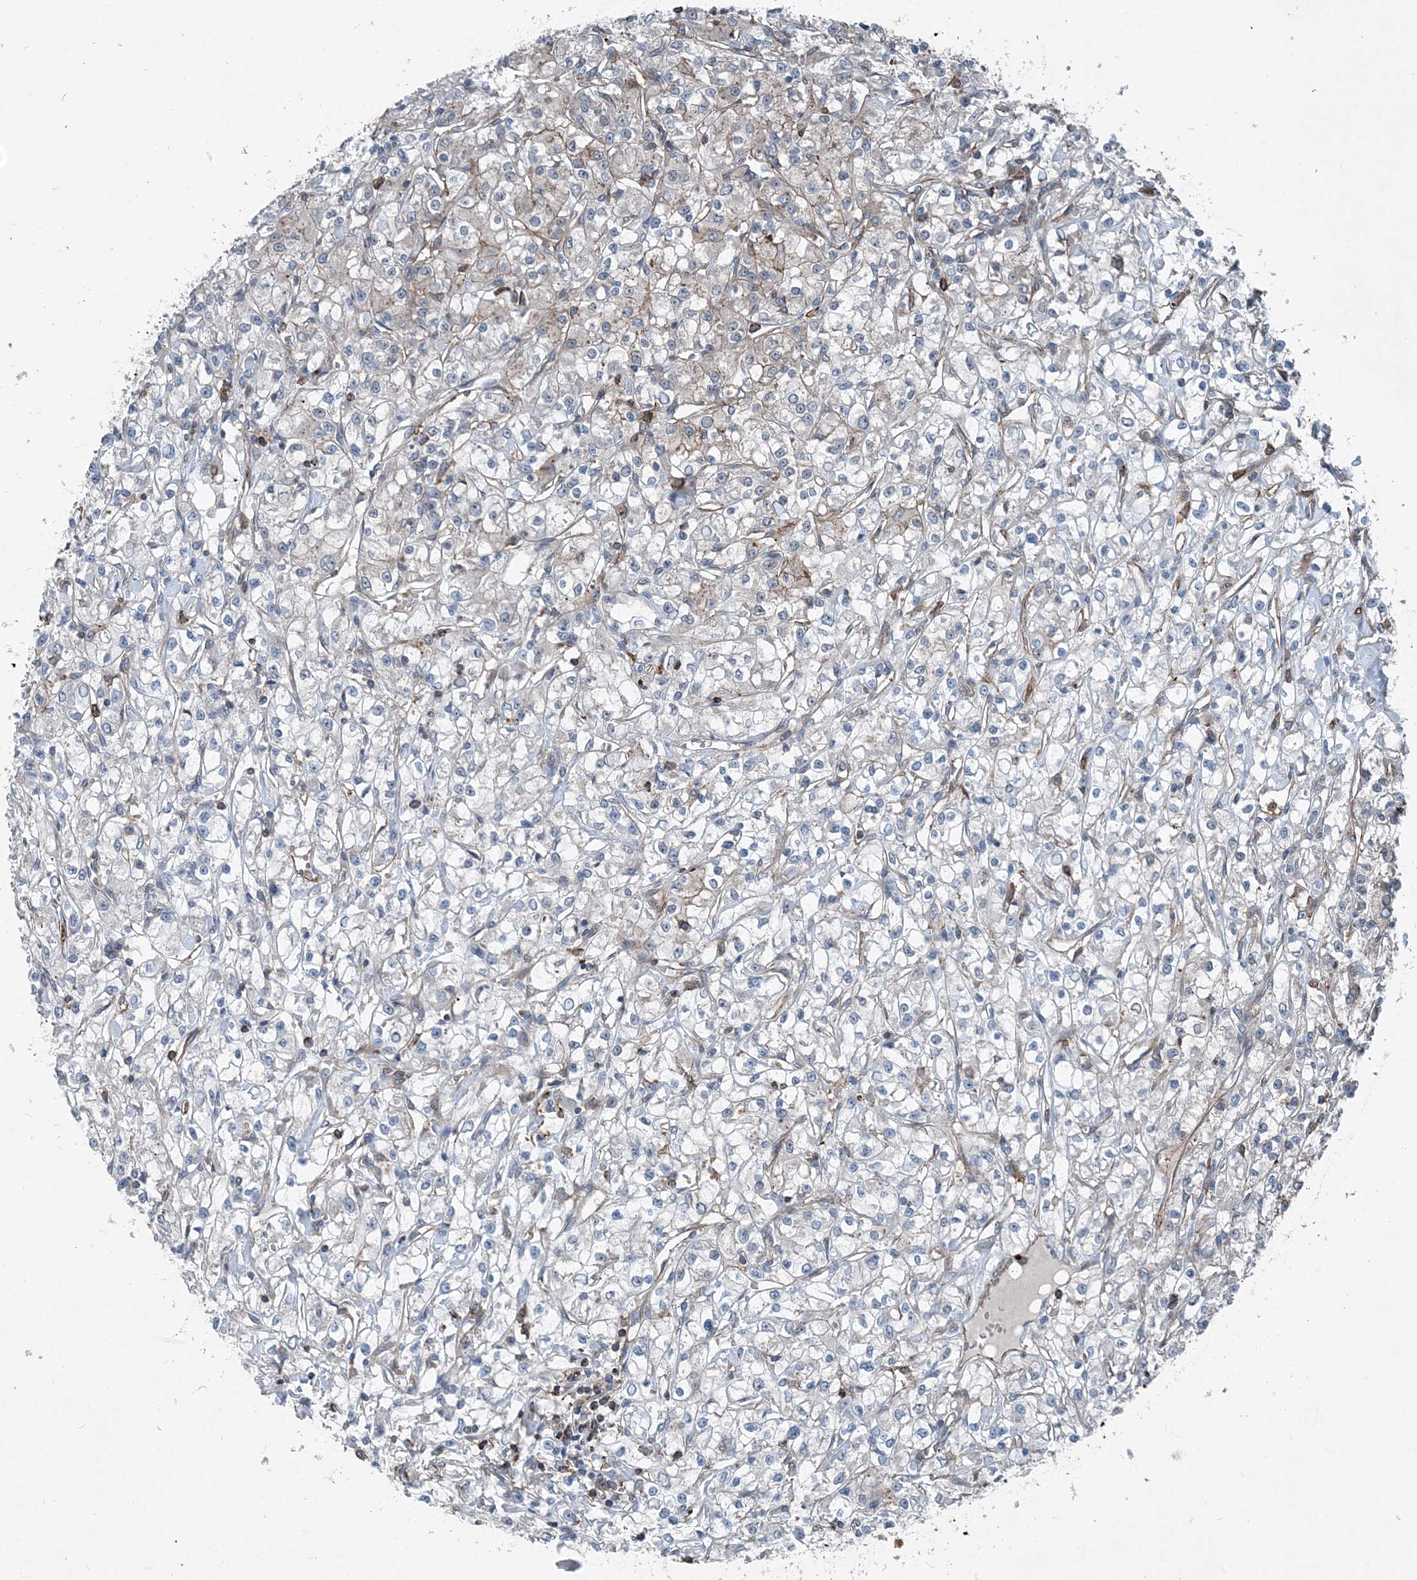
{"staining": {"intensity": "negative", "quantity": "none", "location": "none"}, "tissue": "renal cancer", "cell_type": "Tumor cells", "image_type": "cancer", "snomed": [{"axis": "morphology", "description": "Adenocarcinoma, NOS"}, {"axis": "topography", "description": "Kidney"}], "caption": "This is an immunohistochemistry (IHC) histopathology image of renal cancer. There is no staining in tumor cells.", "gene": "DGUOK", "patient": {"sex": "female", "age": 59}}